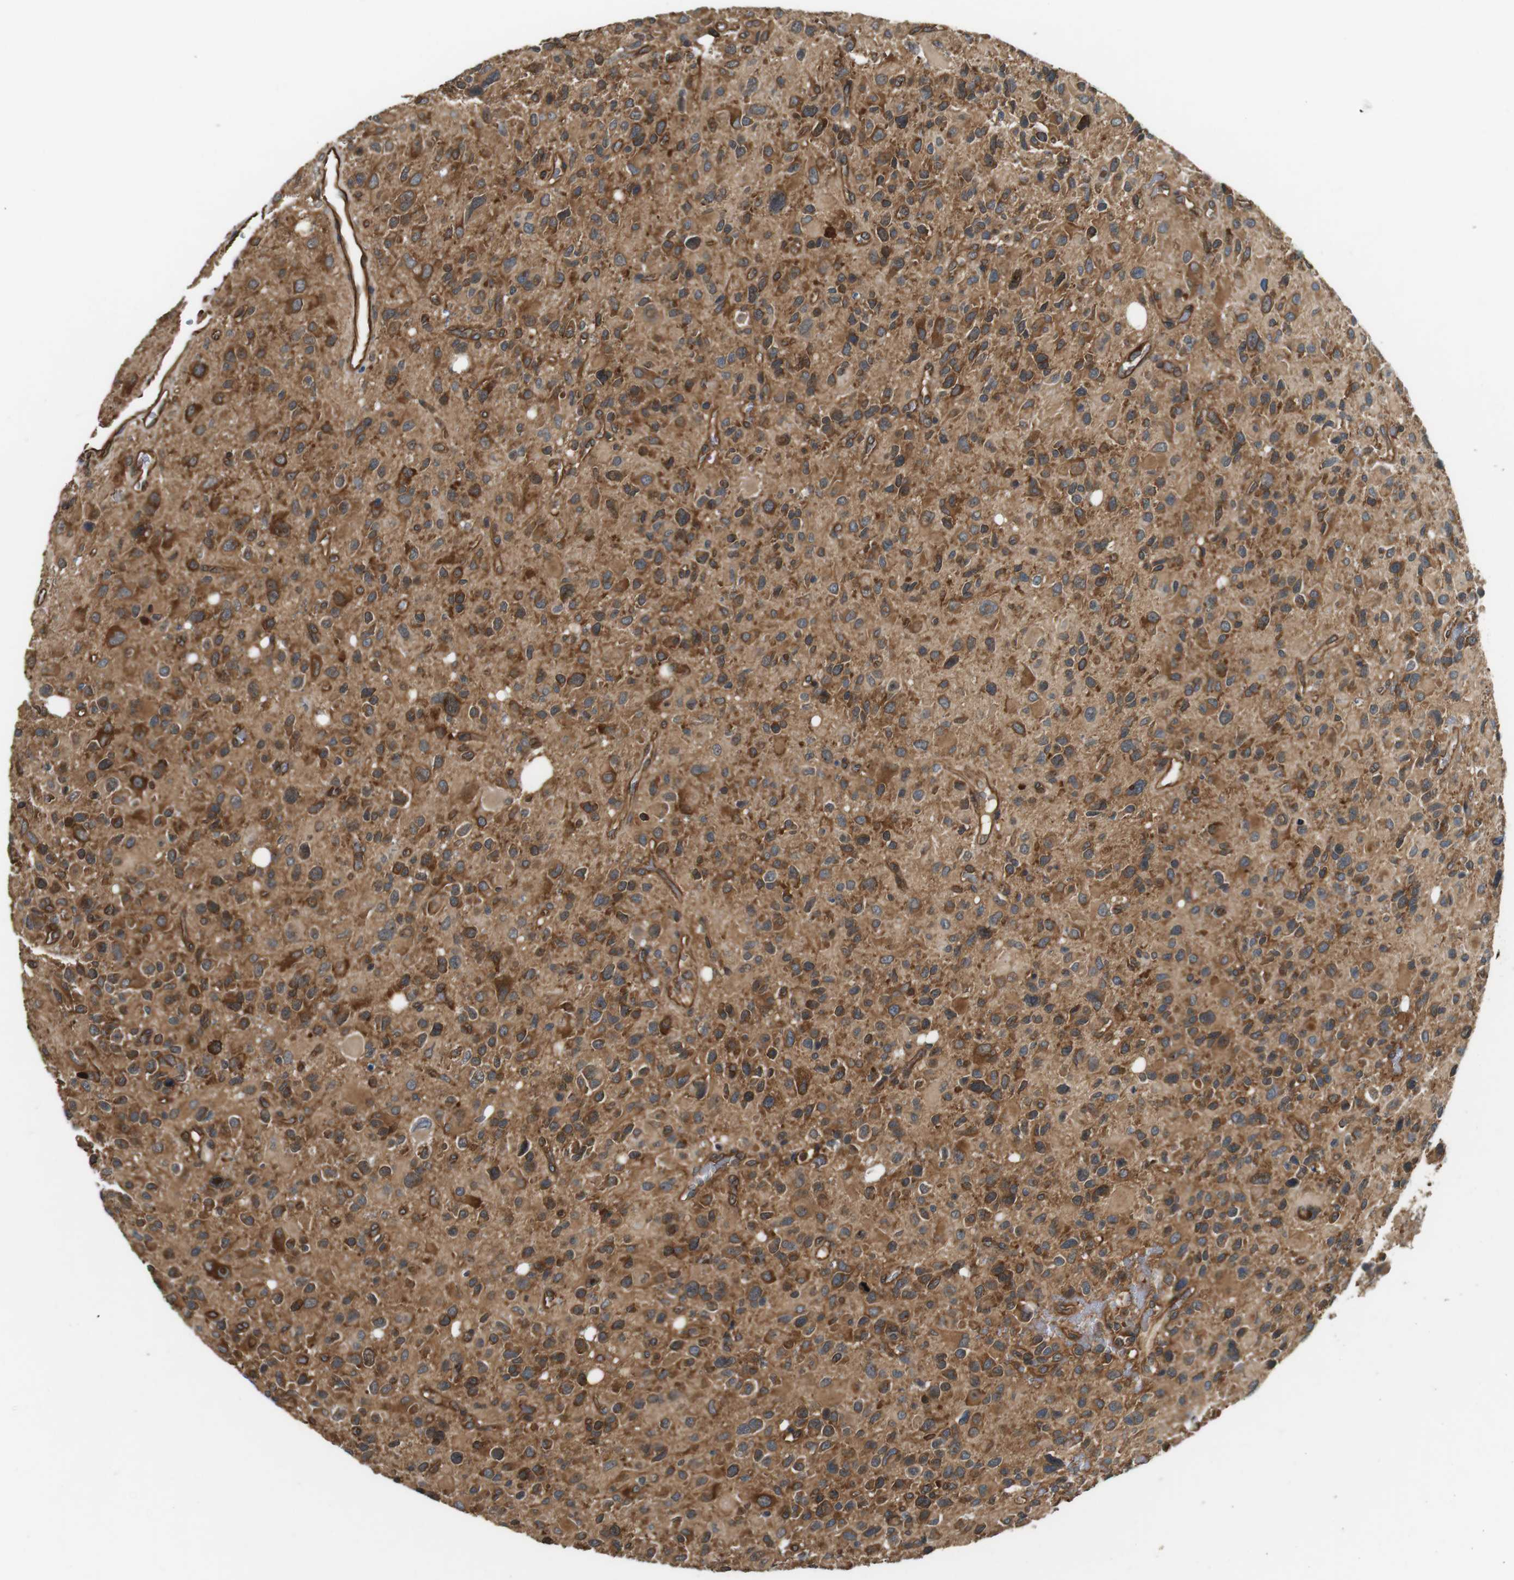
{"staining": {"intensity": "strong", "quantity": "25%-75%", "location": "cytoplasmic/membranous"}, "tissue": "glioma", "cell_type": "Tumor cells", "image_type": "cancer", "snomed": [{"axis": "morphology", "description": "Glioma, malignant, High grade"}, {"axis": "topography", "description": "Brain"}], "caption": "There is high levels of strong cytoplasmic/membranous staining in tumor cells of malignant high-grade glioma, as demonstrated by immunohistochemical staining (brown color).", "gene": "PA2G4", "patient": {"sex": "male", "age": 48}}